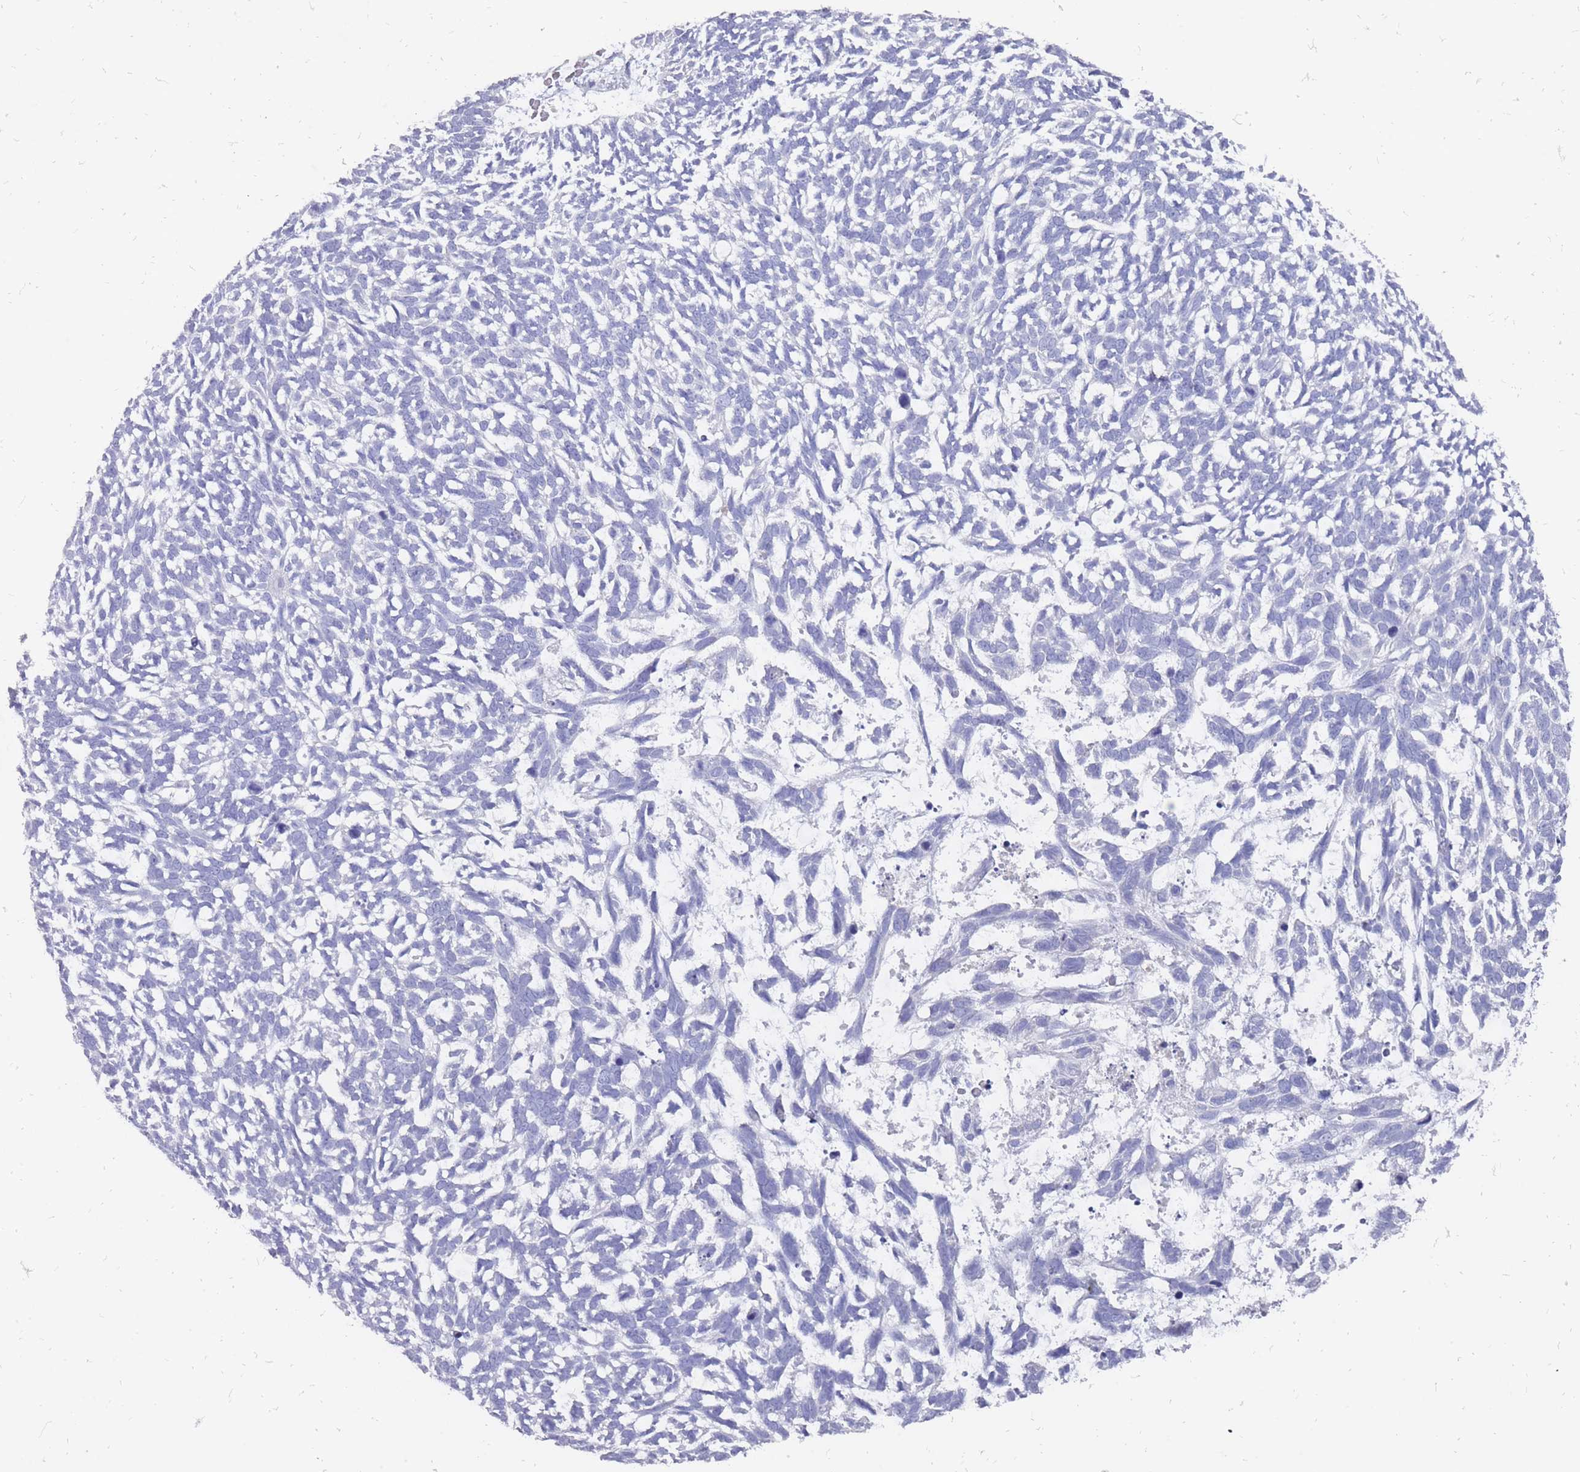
{"staining": {"intensity": "negative", "quantity": "none", "location": "none"}, "tissue": "skin cancer", "cell_type": "Tumor cells", "image_type": "cancer", "snomed": [{"axis": "morphology", "description": "Basal cell carcinoma"}, {"axis": "topography", "description": "Skin"}], "caption": "A micrograph of human skin cancer (basal cell carcinoma) is negative for staining in tumor cells.", "gene": "OTULINL", "patient": {"sex": "male", "age": 88}}